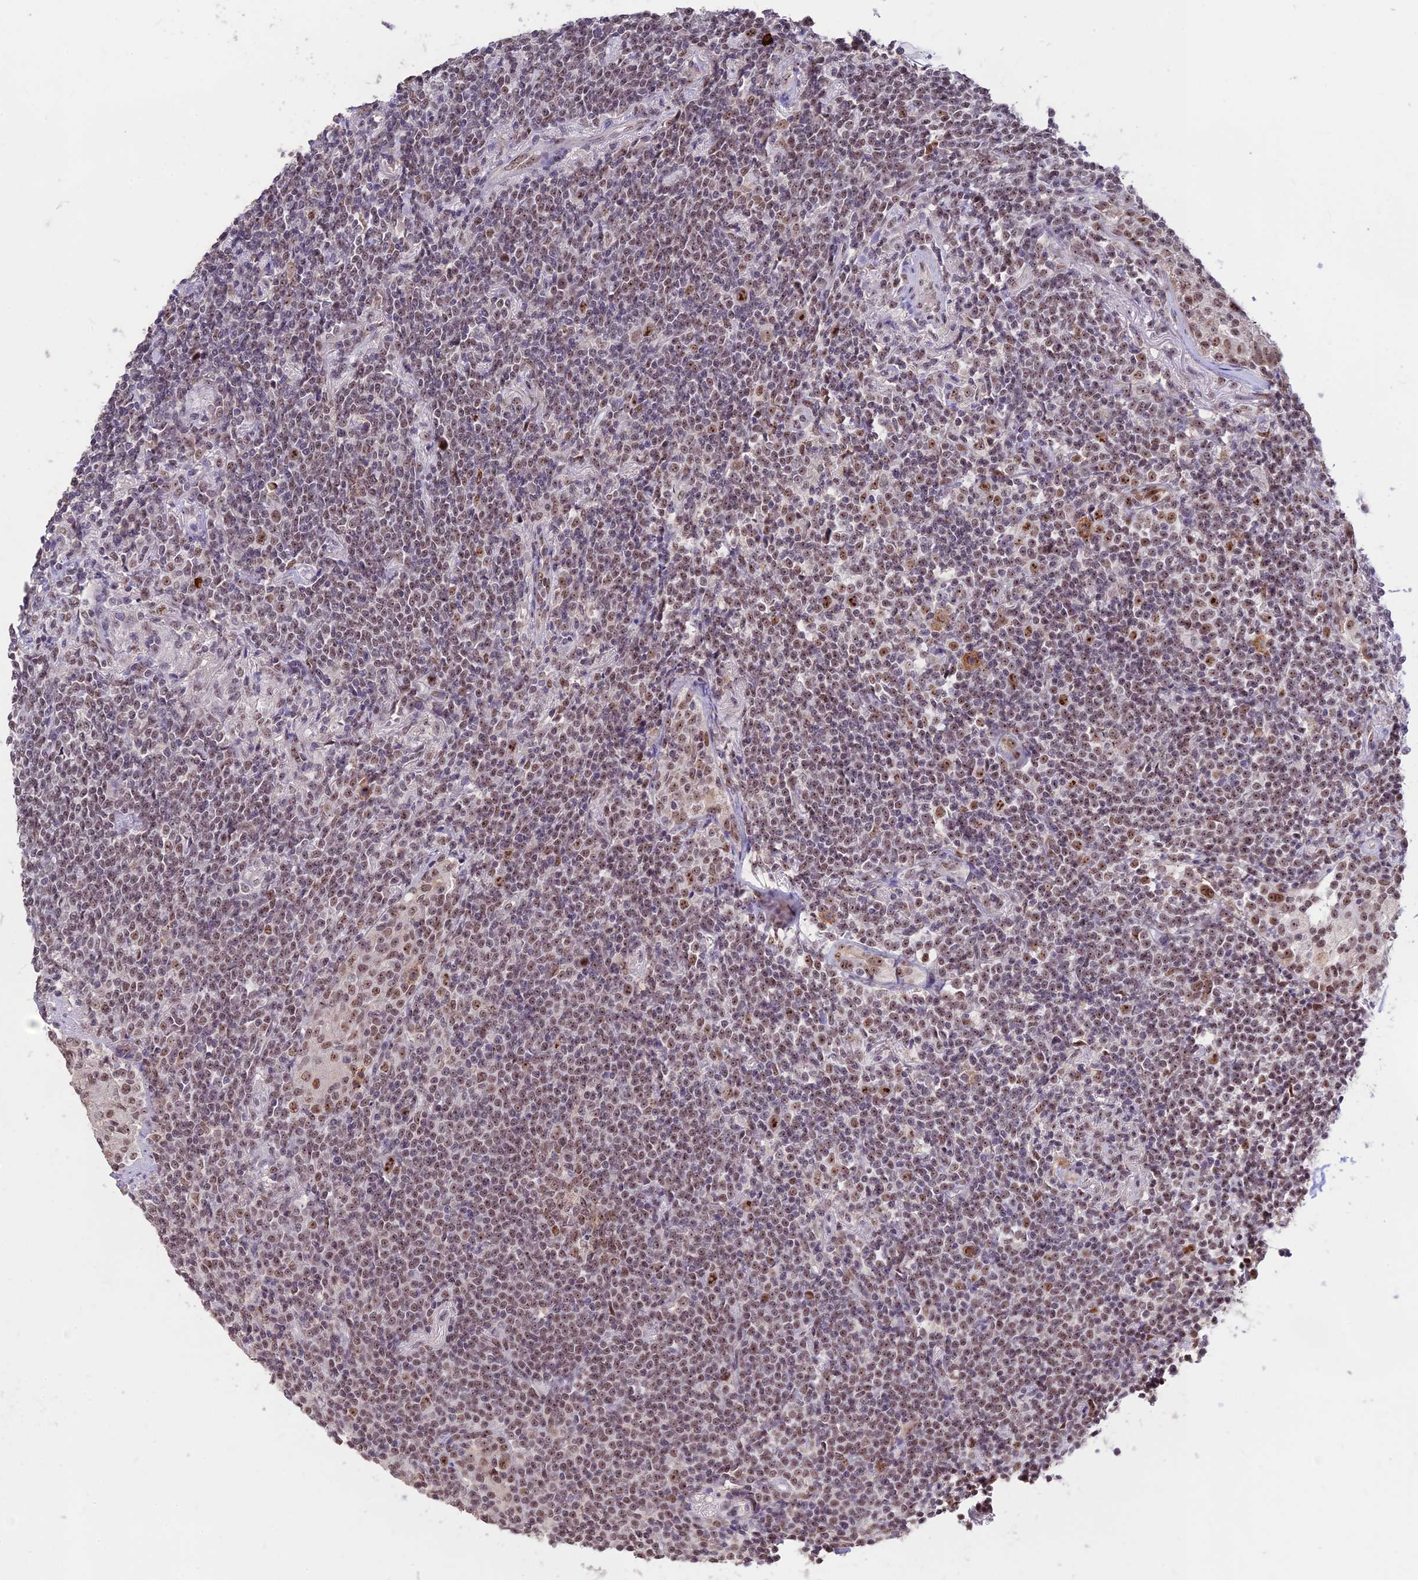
{"staining": {"intensity": "moderate", "quantity": "<25%", "location": "nuclear"}, "tissue": "lymphoma", "cell_type": "Tumor cells", "image_type": "cancer", "snomed": [{"axis": "morphology", "description": "Malignant lymphoma, non-Hodgkin's type, Low grade"}, {"axis": "topography", "description": "Lung"}], "caption": "Immunohistochemical staining of human lymphoma reveals low levels of moderate nuclear protein positivity in approximately <25% of tumor cells. The protein is stained brown, and the nuclei are stained in blue (DAB (3,3'-diaminobenzidine) IHC with brightfield microscopy, high magnification).", "gene": "POLR1G", "patient": {"sex": "female", "age": 71}}